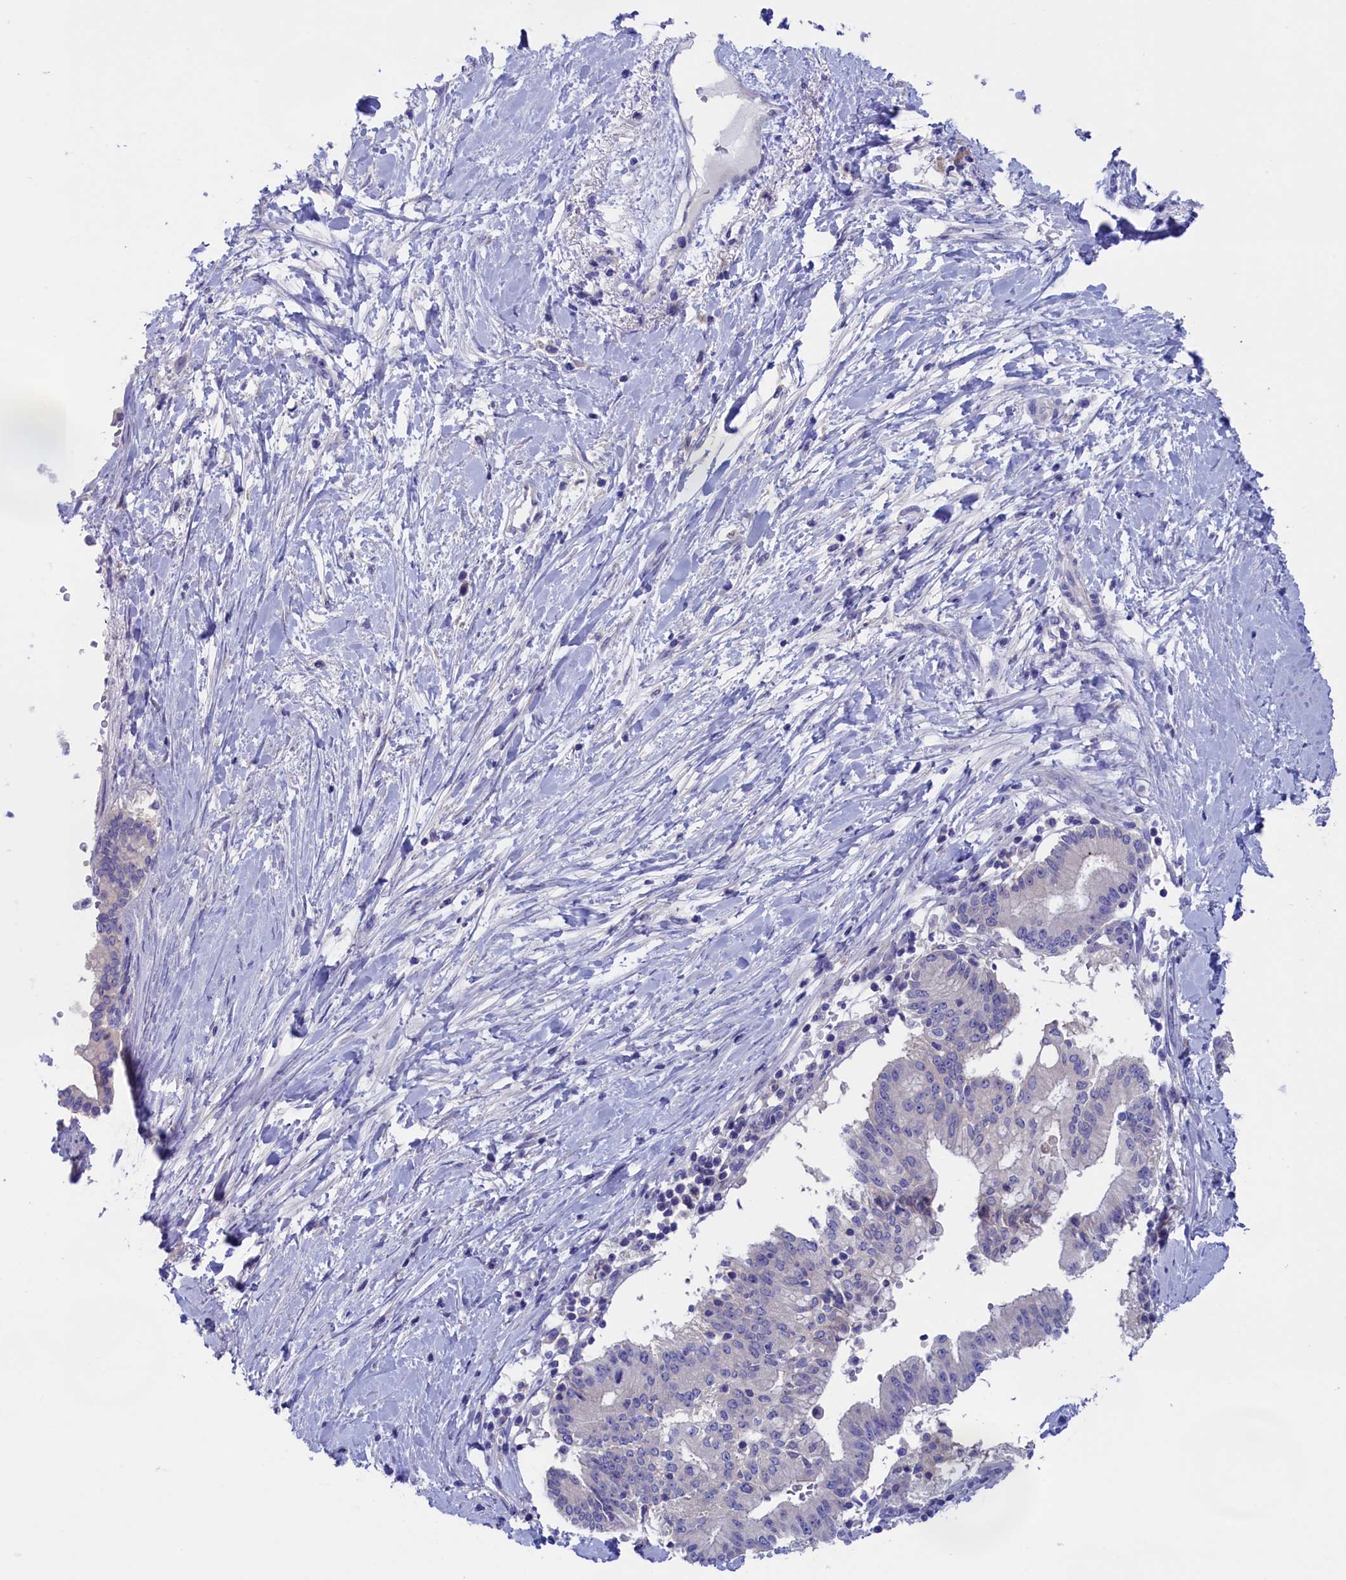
{"staining": {"intensity": "negative", "quantity": "none", "location": "none"}, "tissue": "pancreatic cancer", "cell_type": "Tumor cells", "image_type": "cancer", "snomed": [{"axis": "morphology", "description": "Adenocarcinoma, NOS"}, {"axis": "topography", "description": "Pancreas"}], "caption": "Micrograph shows no significant protein expression in tumor cells of adenocarcinoma (pancreatic). (Immunohistochemistry, brightfield microscopy, high magnification).", "gene": "VPS35L", "patient": {"sex": "male", "age": 68}}